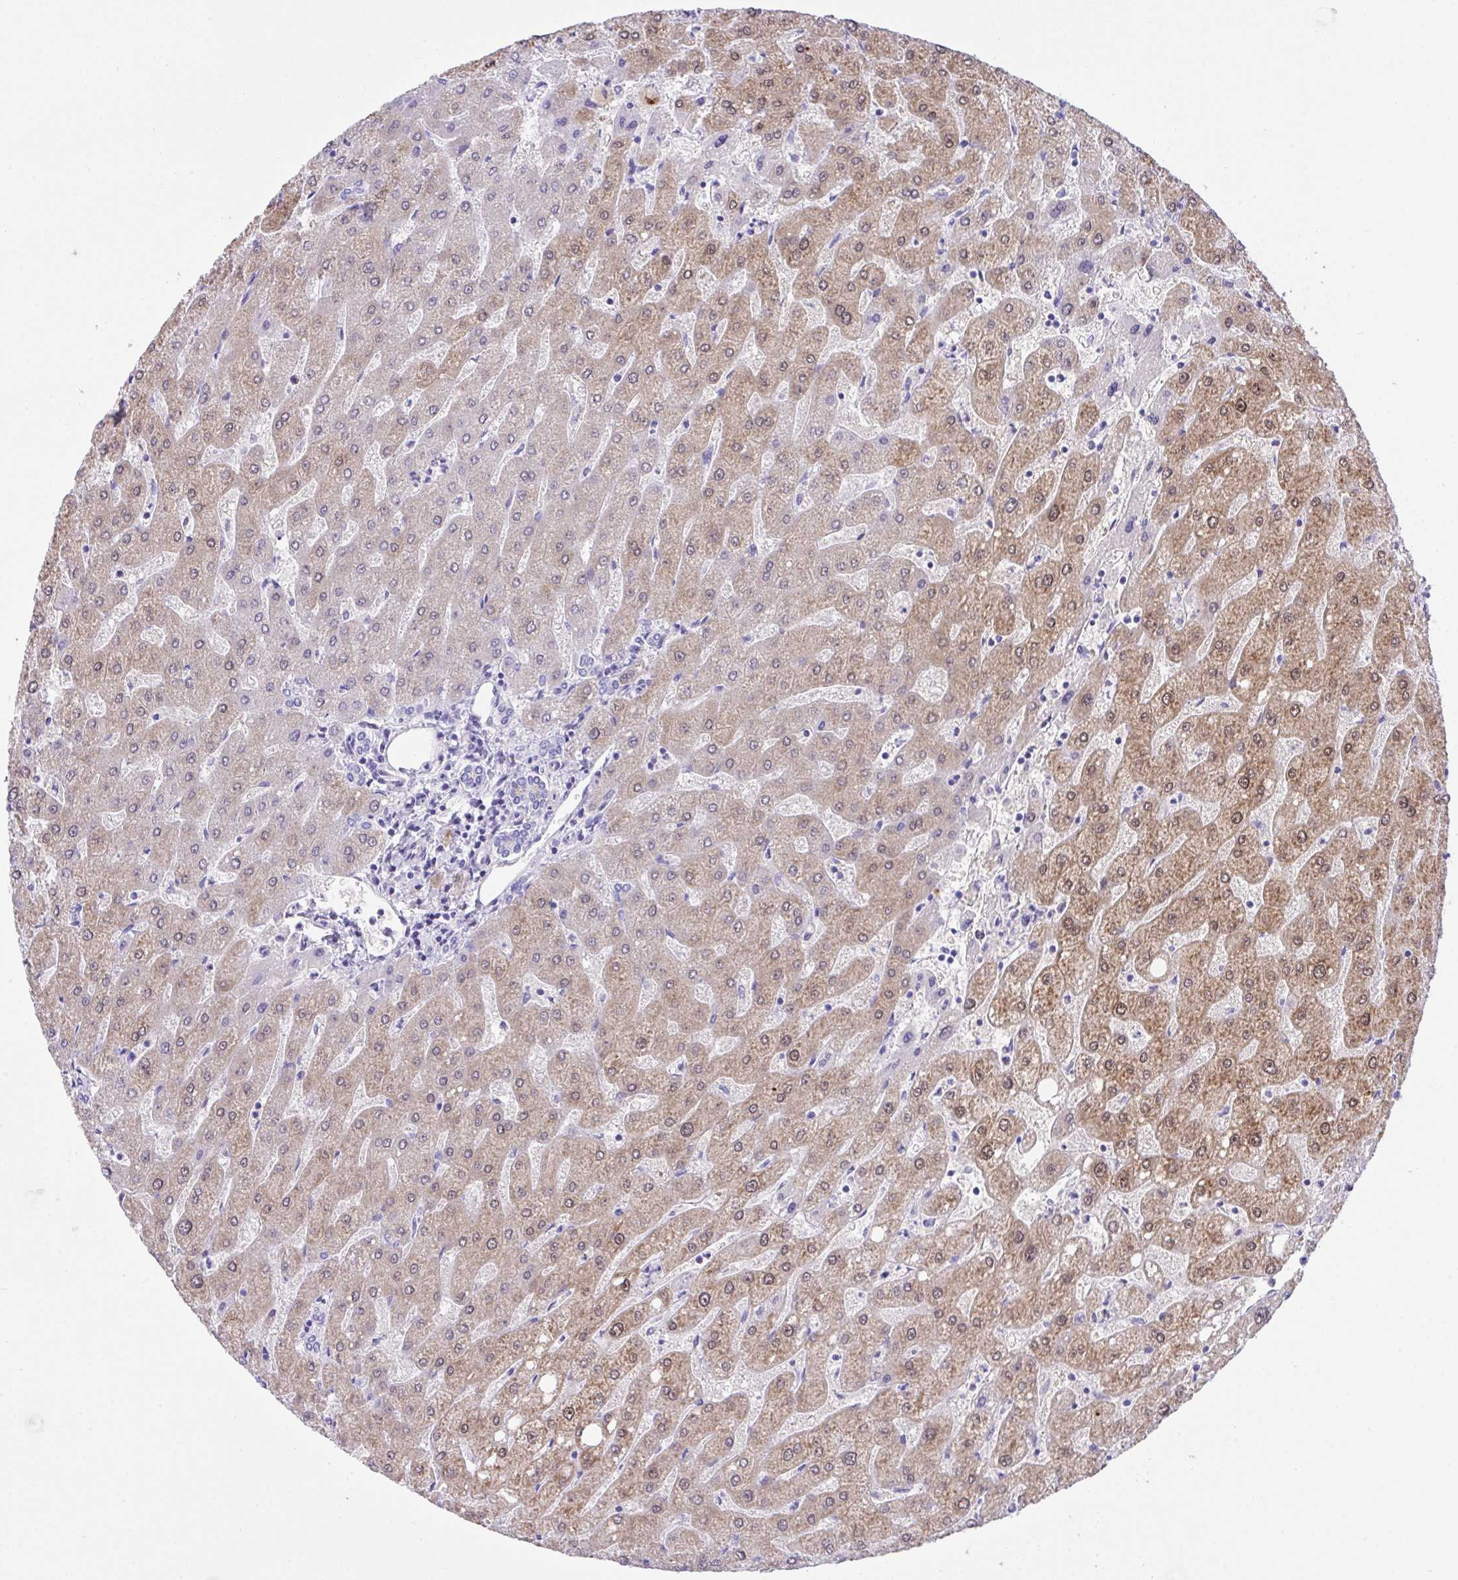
{"staining": {"intensity": "negative", "quantity": "none", "location": "none"}, "tissue": "liver", "cell_type": "Cholangiocytes", "image_type": "normal", "snomed": [{"axis": "morphology", "description": "Normal tissue, NOS"}, {"axis": "topography", "description": "Liver"}], "caption": "Immunohistochemistry photomicrograph of benign human liver stained for a protein (brown), which exhibits no positivity in cholangiocytes.", "gene": "AKR1D1", "patient": {"sex": "male", "age": 67}}